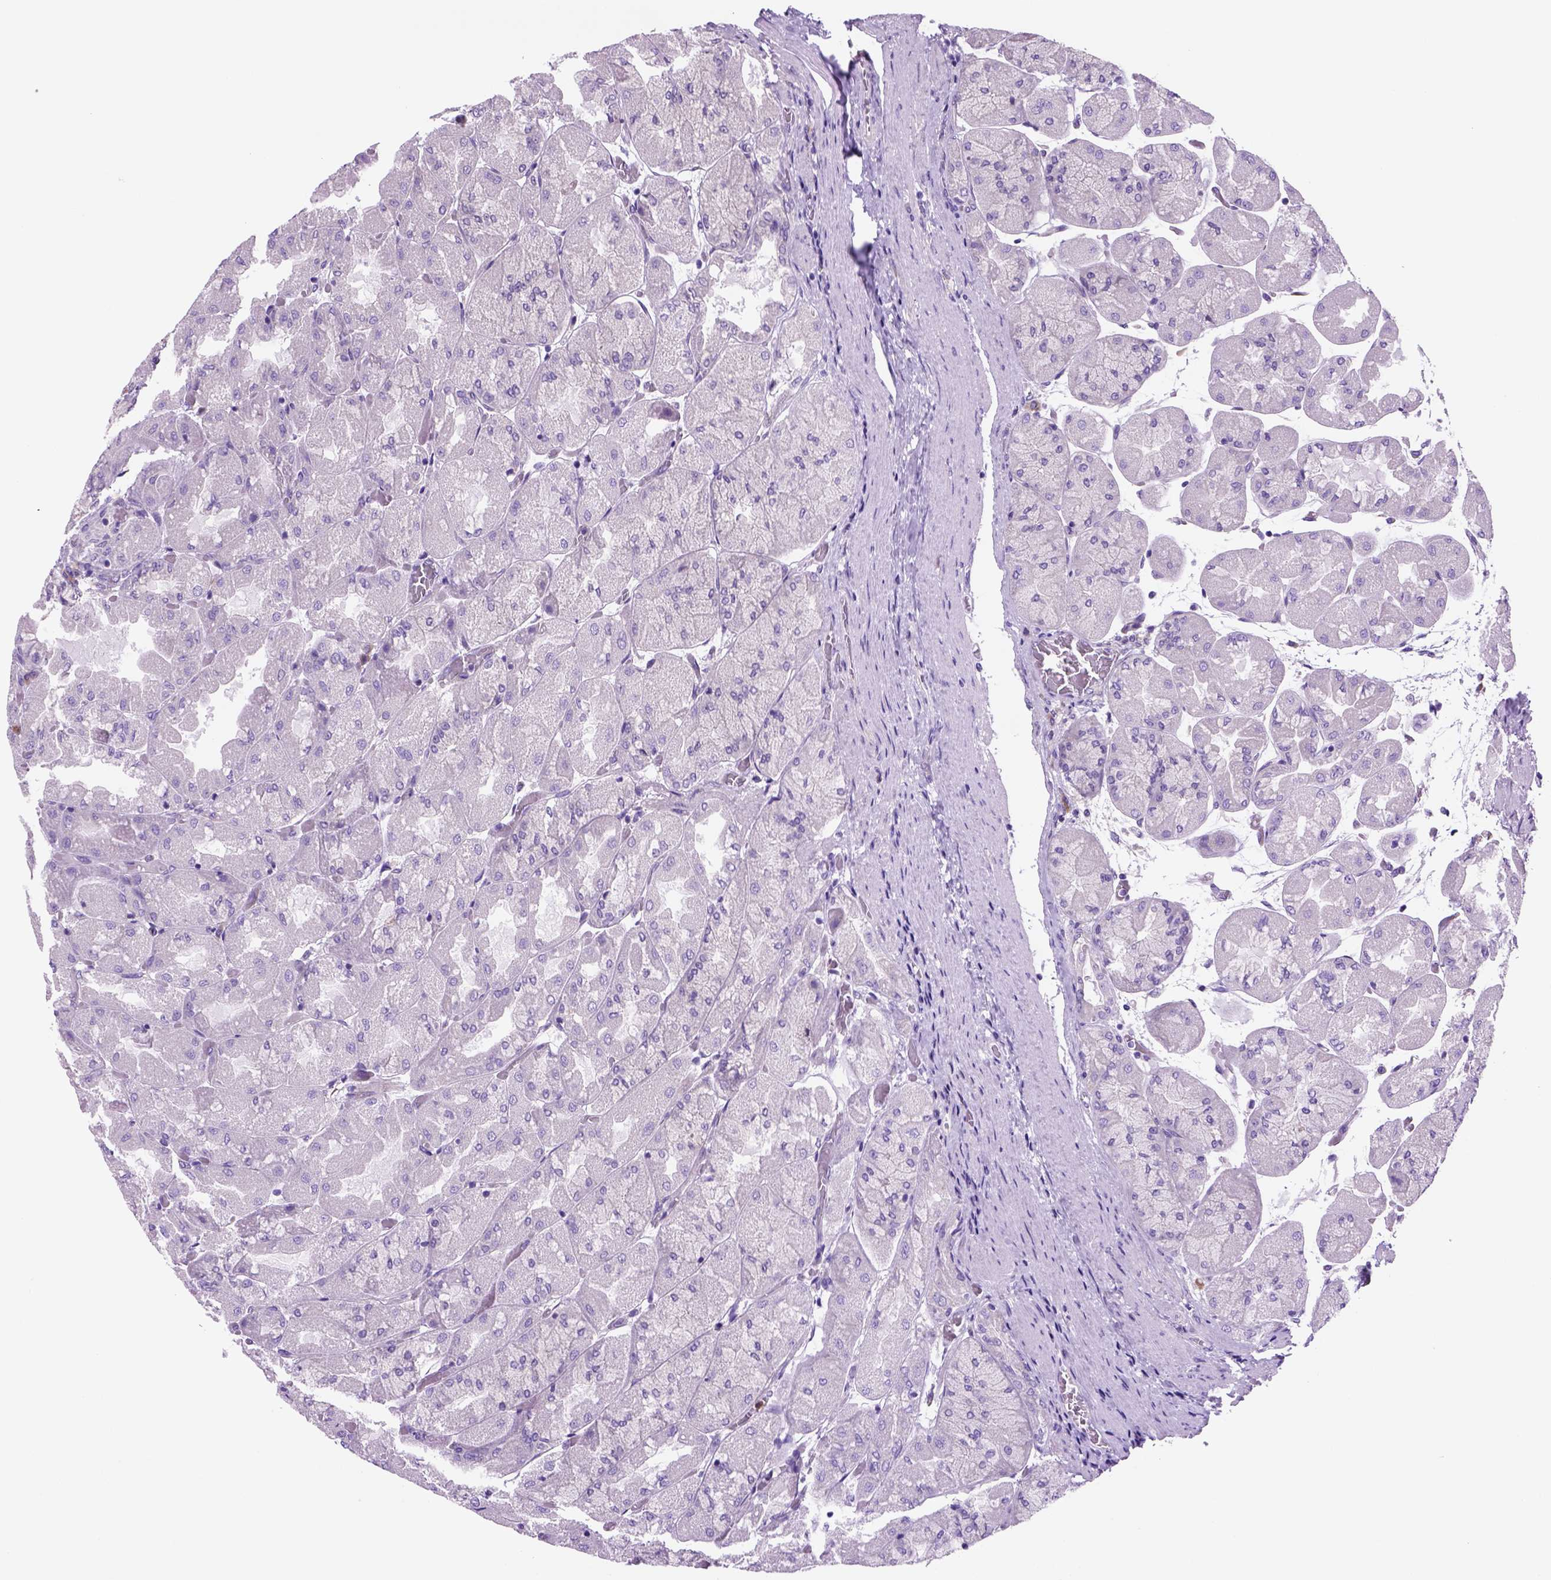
{"staining": {"intensity": "negative", "quantity": "none", "location": "none"}, "tissue": "stomach", "cell_type": "Glandular cells", "image_type": "normal", "snomed": [{"axis": "morphology", "description": "Normal tissue, NOS"}, {"axis": "topography", "description": "Stomach"}], "caption": "There is no significant staining in glandular cells of stomach. (Stains: DAB immunohistochemistry (IHC) with hematoxylin counter stain, Microscopy: brightfield microscopy at high magnification).", "gene": "PIAS3", "patient": {"sex": "female", "age": 61}}